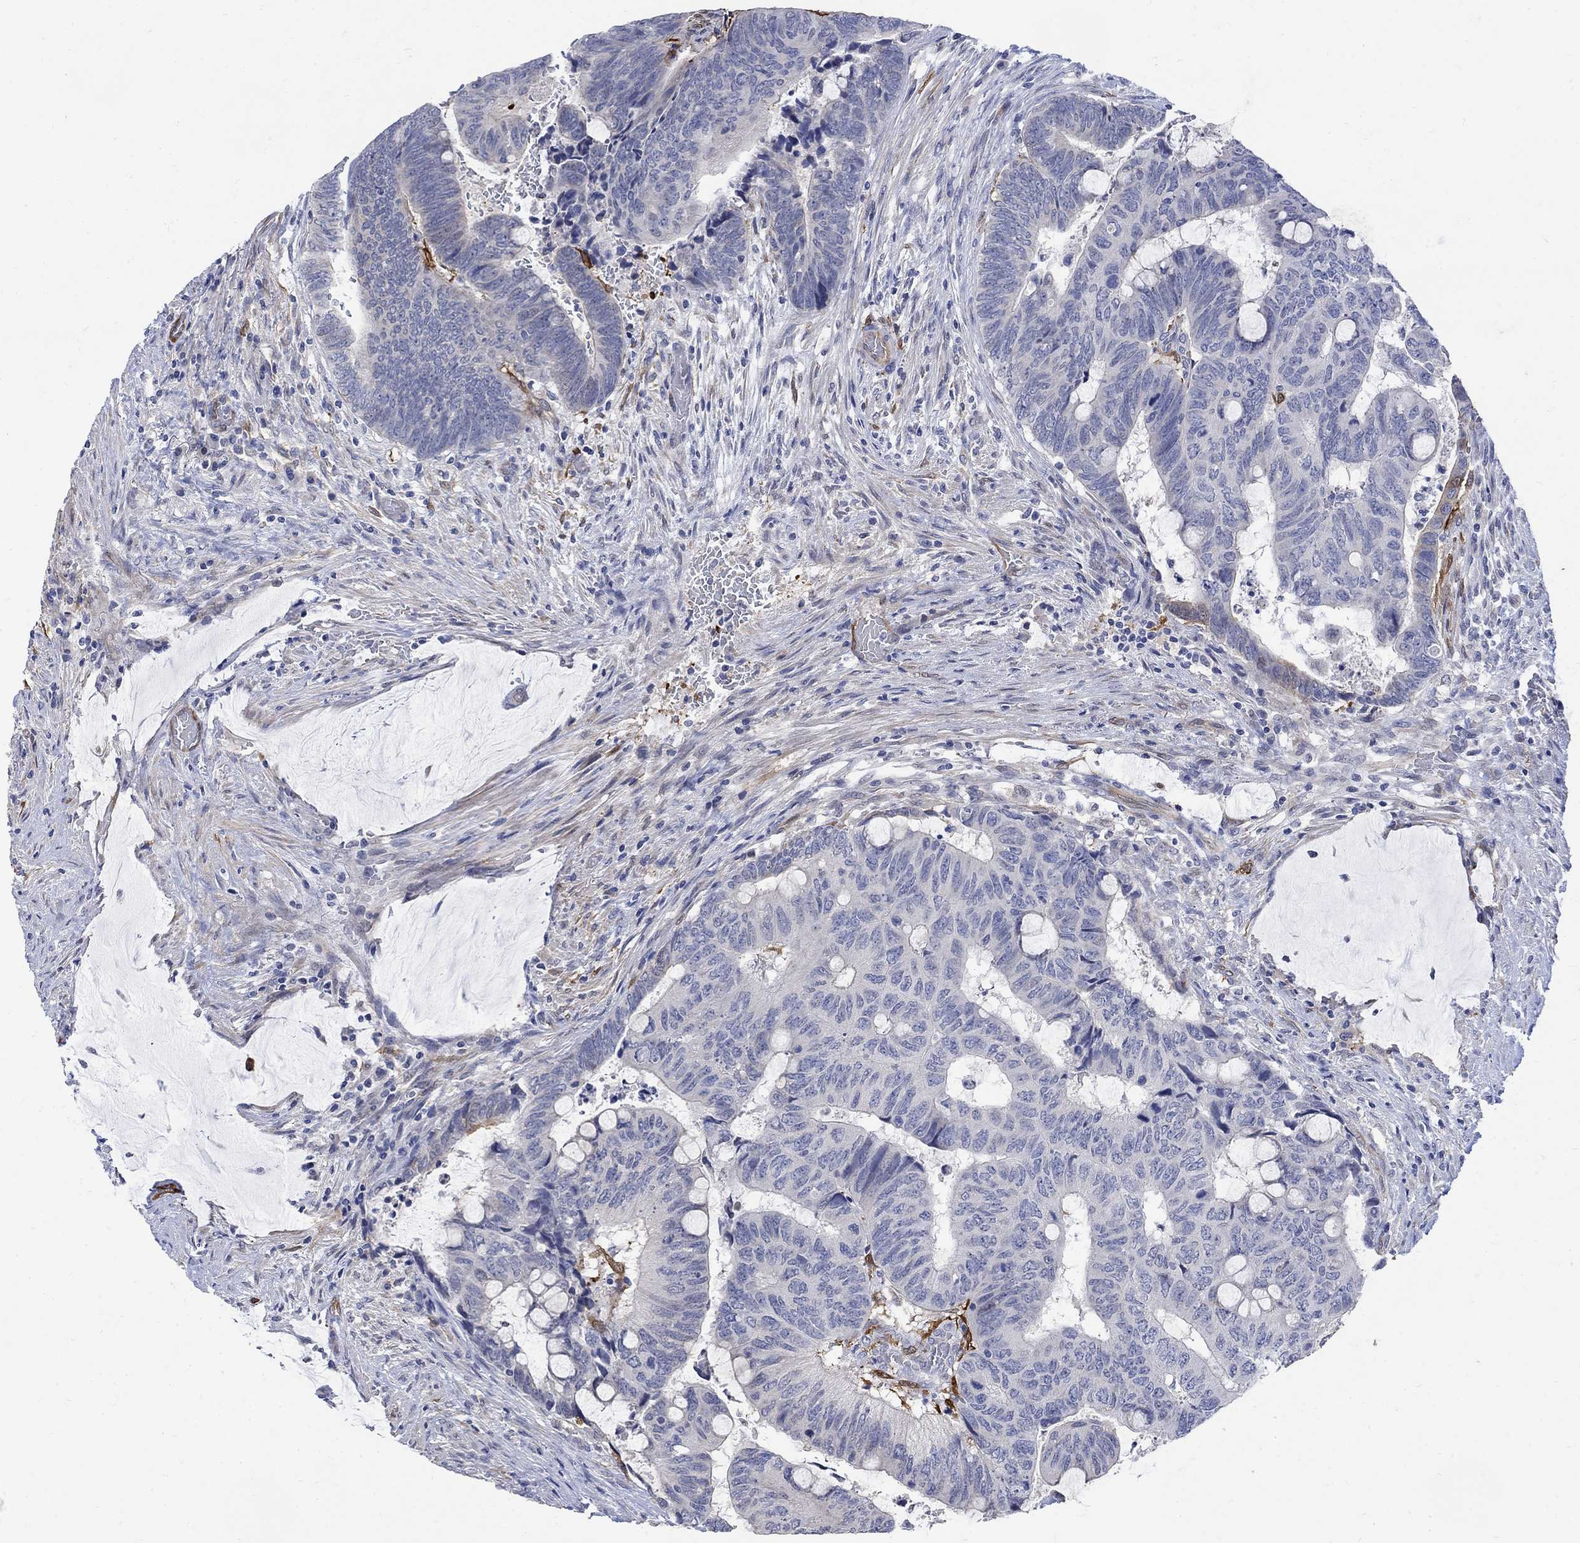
{"staining": {"intensity": "negative", "quantity": "none", "location": "none"}, "tissue": "colorectal cancer", "cell_type": "Tumor cells", "image_type": "cancer", "snomed": [{"axis": "morphology", "description": "Normal tissue, NOS"}, {"axis": "morphology", "description": "Adenocarcinoma, NOS"}, {"axis": "topography", "description": "Rectum"}], "caption": "High magnification brightfield microscopy of colorectal cancer stained with DAB (3,3'-diaminobenzidine) (brown) and counterstained with hematoxylin (blue): tumor cells show no significant staining.", "gene": "TGM2", "patient": {"sex": "male", "age": 92}}